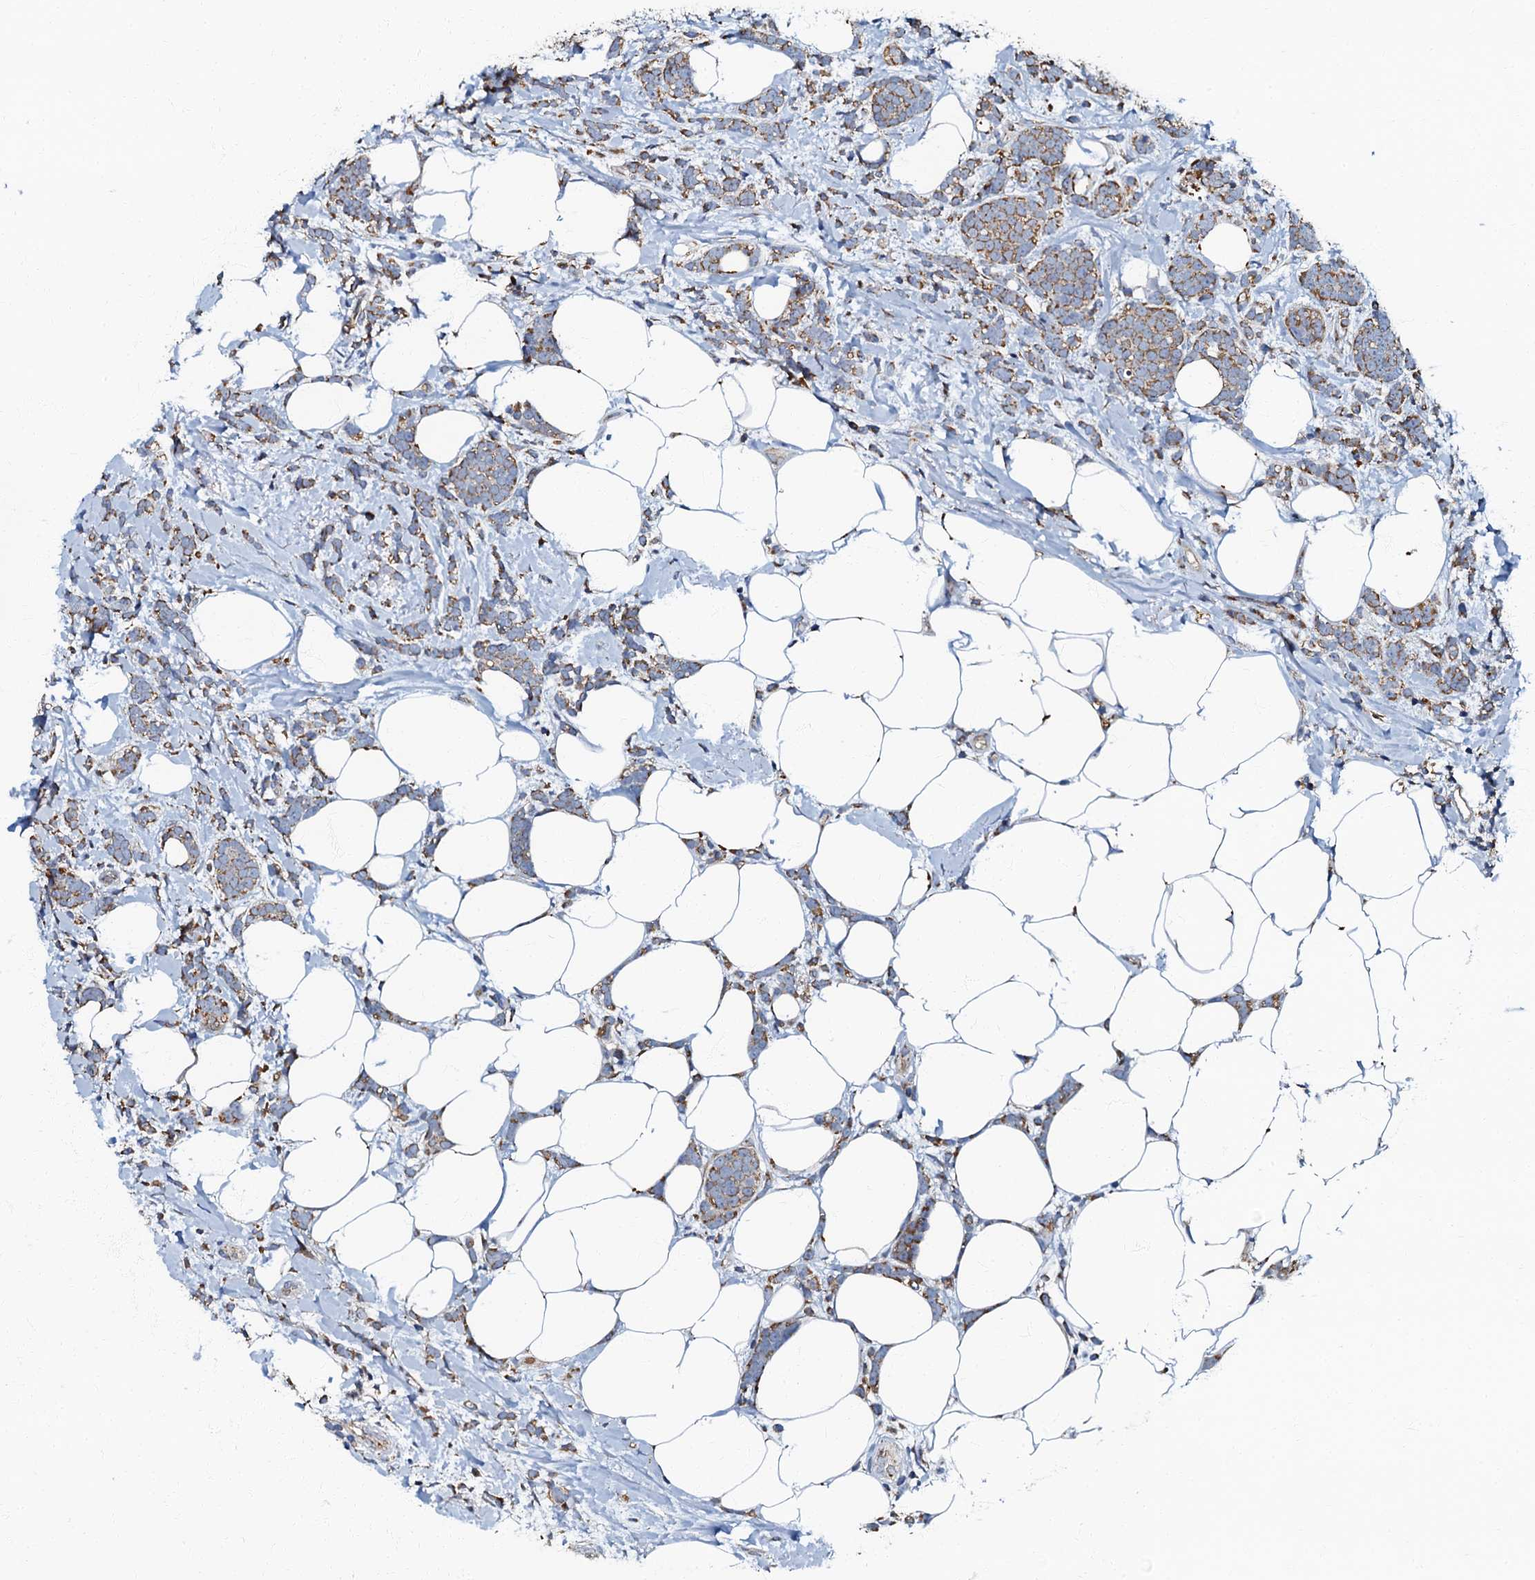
{"staining": {"intensity": "moderate", "quantity": ">75%", "location": "cytoplasmic/membranous"}, "tissue": "breast cancer", "cell_type": "Tumor cells", "image_type": "cancer", "snomed": [{"axis": "morphology", "description": "Lobular carcinoma"}, {"axis": "topography", "description": "Breast"}], "caption": "Protein staining of lobular carcinoma (breast) tissue demonstrates moderate cytoplasmic/membranous expression in approximately >75% of tumor cells.", "gene": "NDUFA12", "patient": {"sex": "female", "age": 58}}